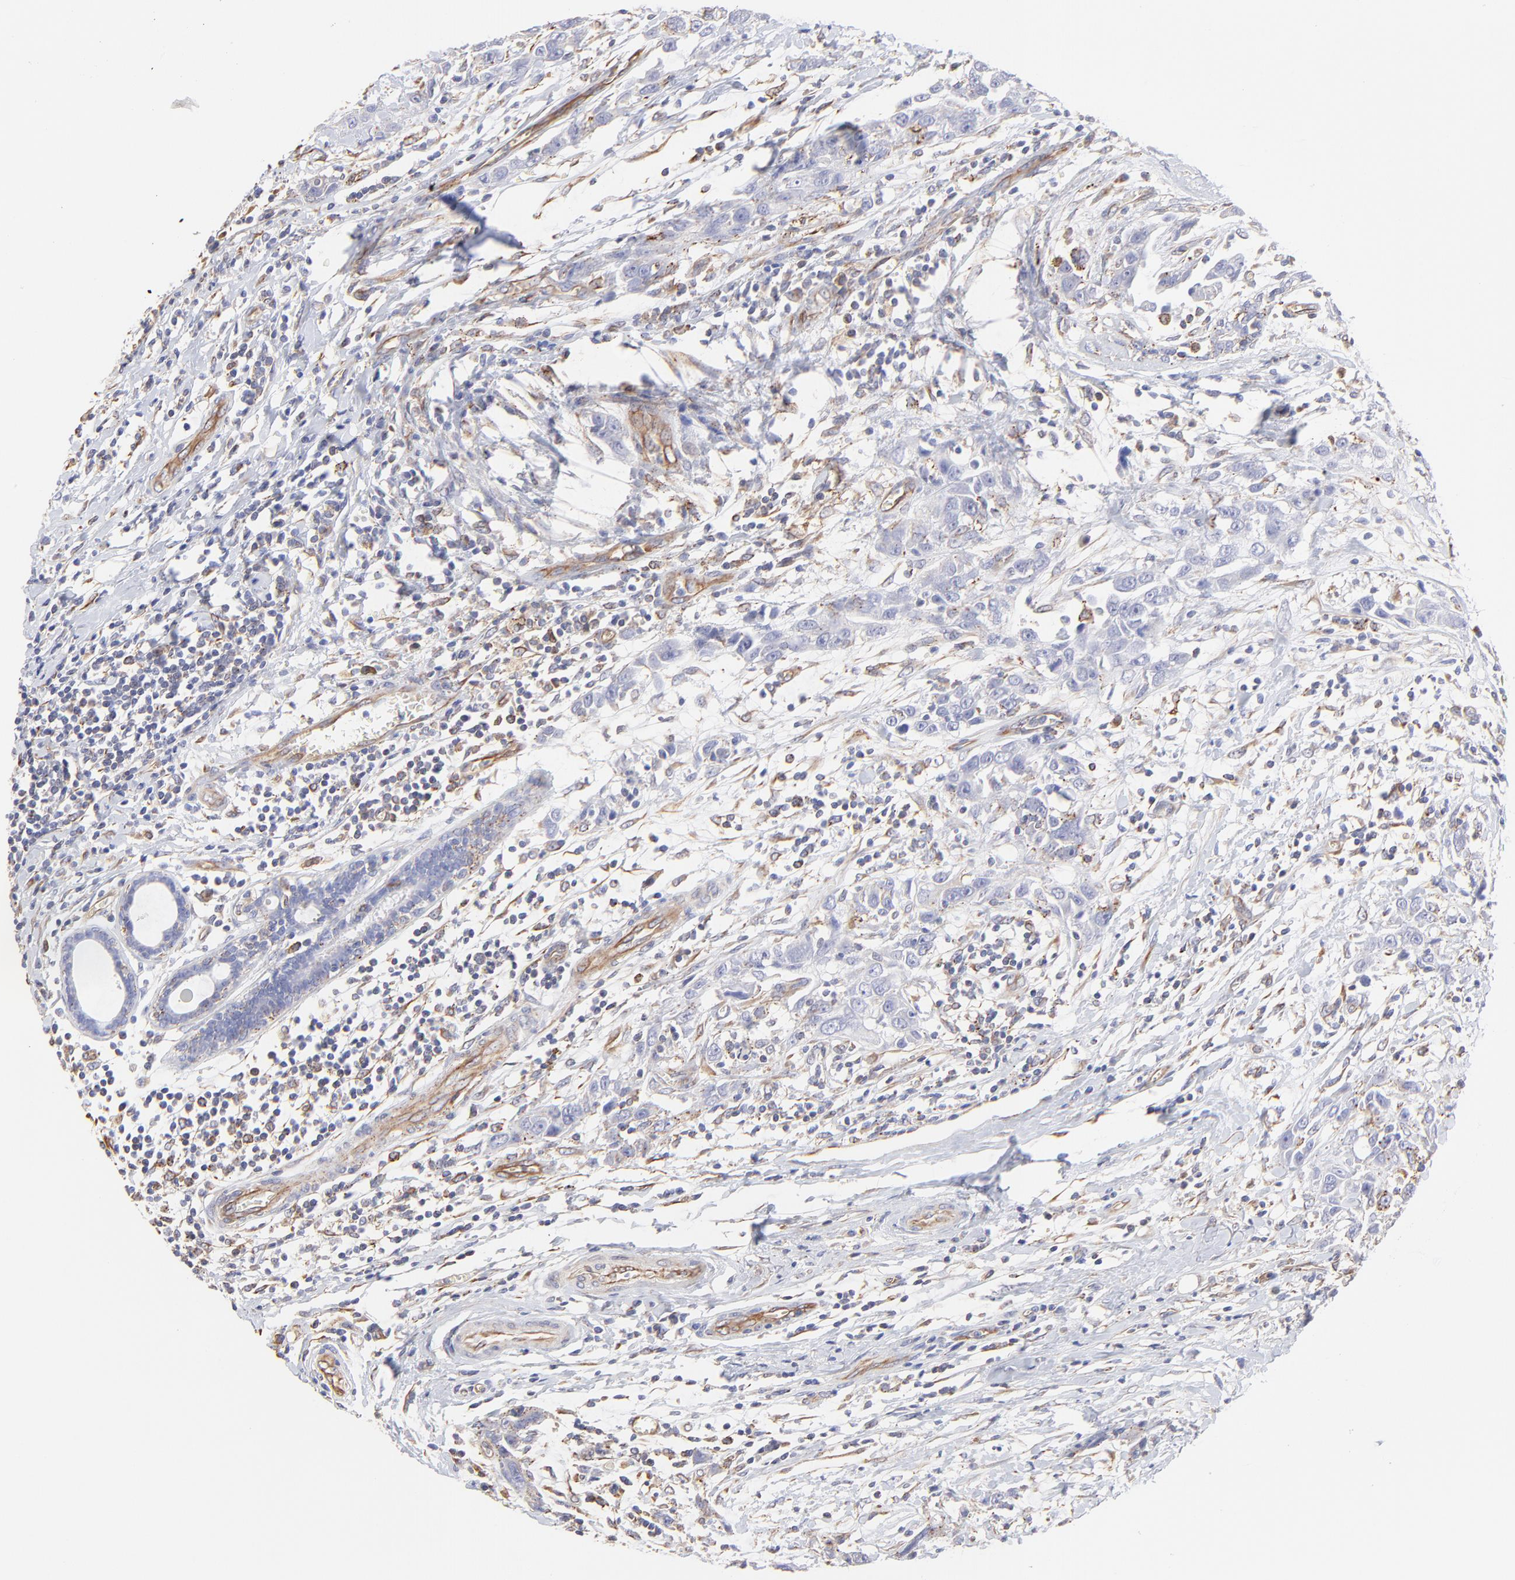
{"staining": {"intensity": "moderate", "quantity": "<25%", "location": "cytoplasmic/membranous"}, "tissue": "breast cancer", "cell_type": "Tumor cells", "image_type": "cancer", "snomed": [{"axis": "morphology", "description": "Duct carcinoma"}, {"axis": "topography", "description": "Breast"}], "caption": "A brown stain shows moderate cytoplasmic/membranous expression of a protein in intraductal carcinoma (breast) tumor cells.", "gene": "COX8C", "patient": {"sex": "female", "age": 50}}